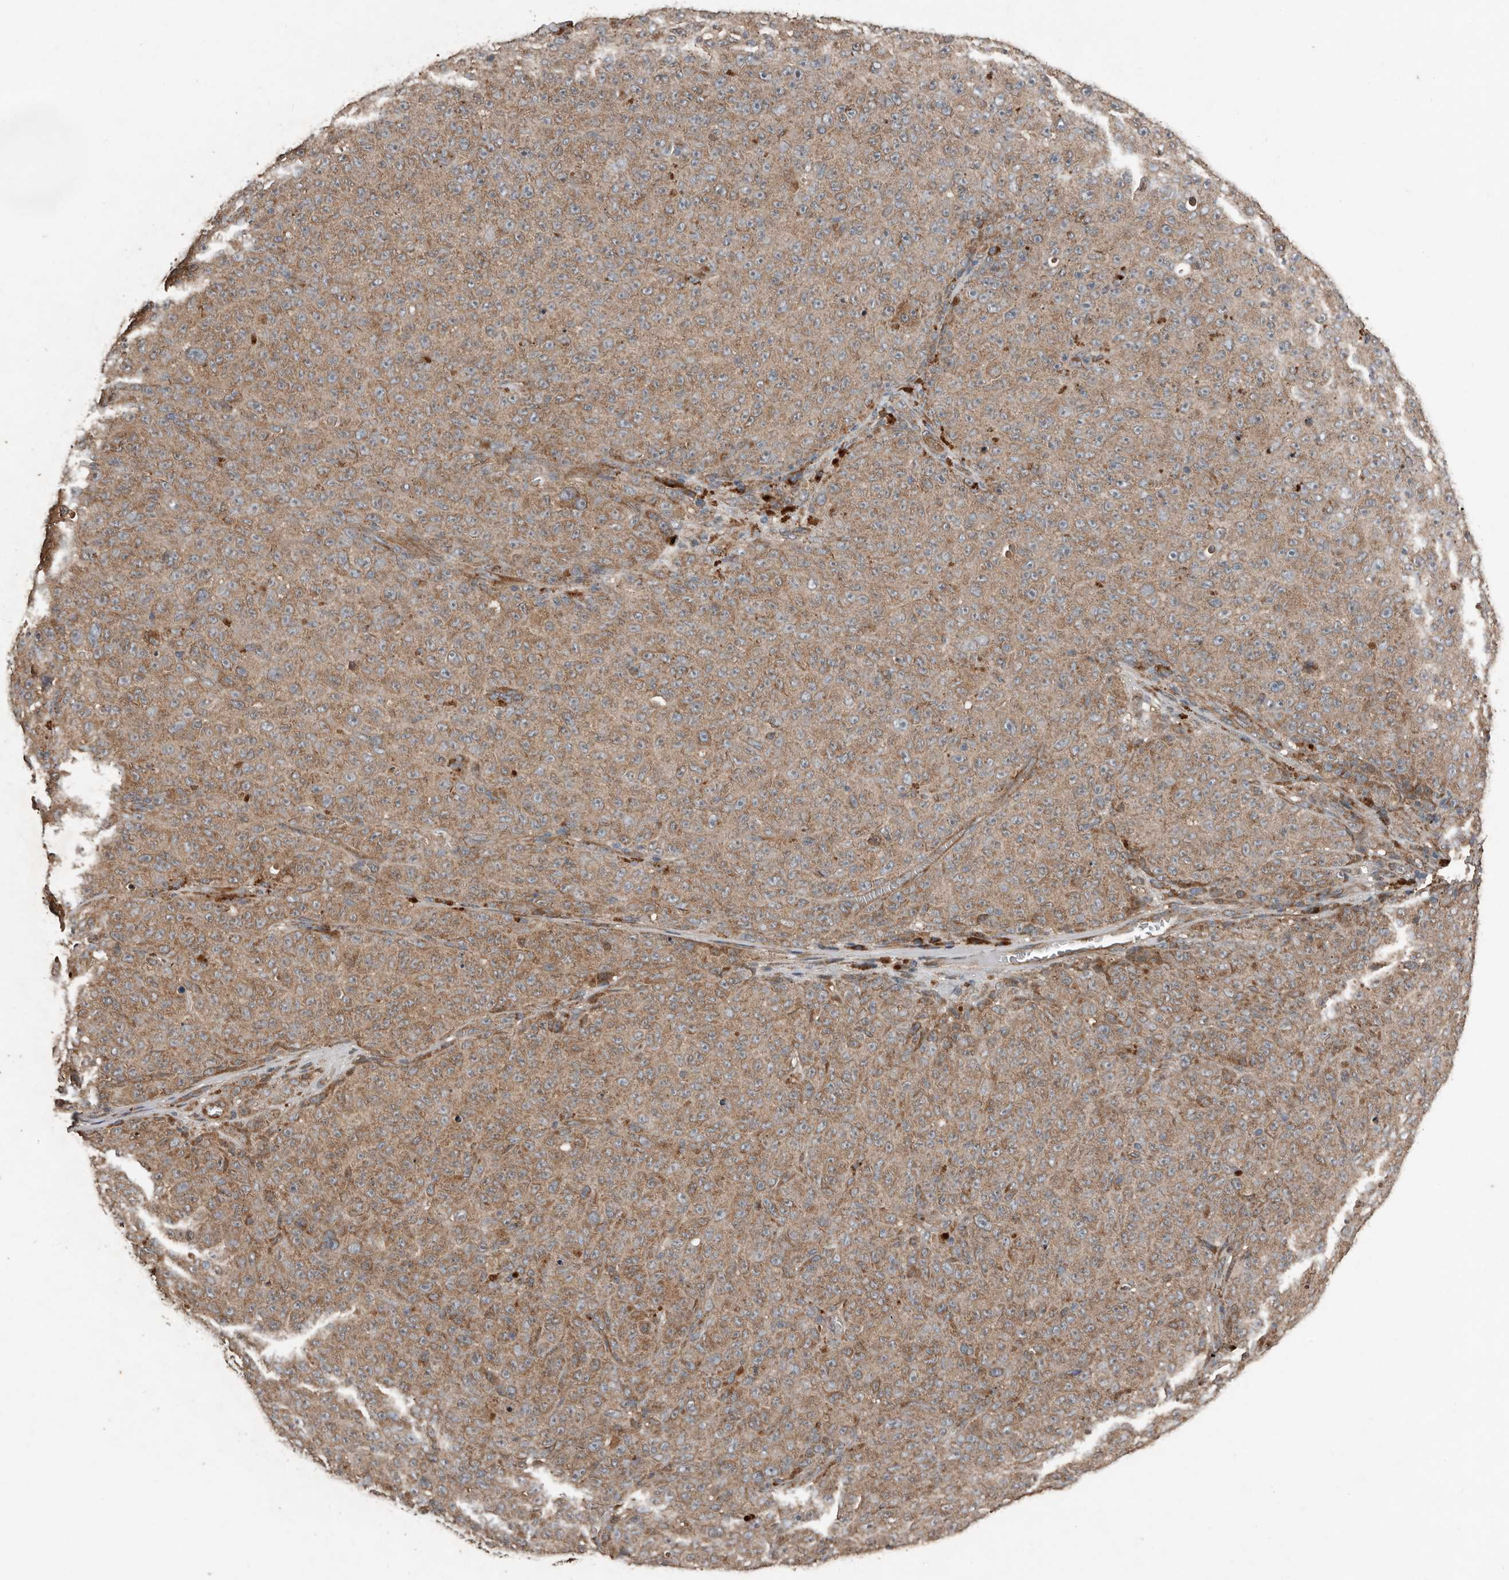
{"staining": {"intensity": "moderate", "quantity": ">75%", "location": "cytoplasmic/membranous"}, "tissue": "melanoma", "cell_type": "Tumor cells", "image_type": "cancer", "snomed": [{"axis": "morphology", "description": "Malignant melanoma, NOS"}, {"axis": "topography", "description": "Skin"}], "caption": "Protein staining displays moderate cytoplasmic/membranous positivity in approximately >75% of tumor cells in melanoma.", "gene": "RNF207", "patient": {"sex": "female", "age": 82}}